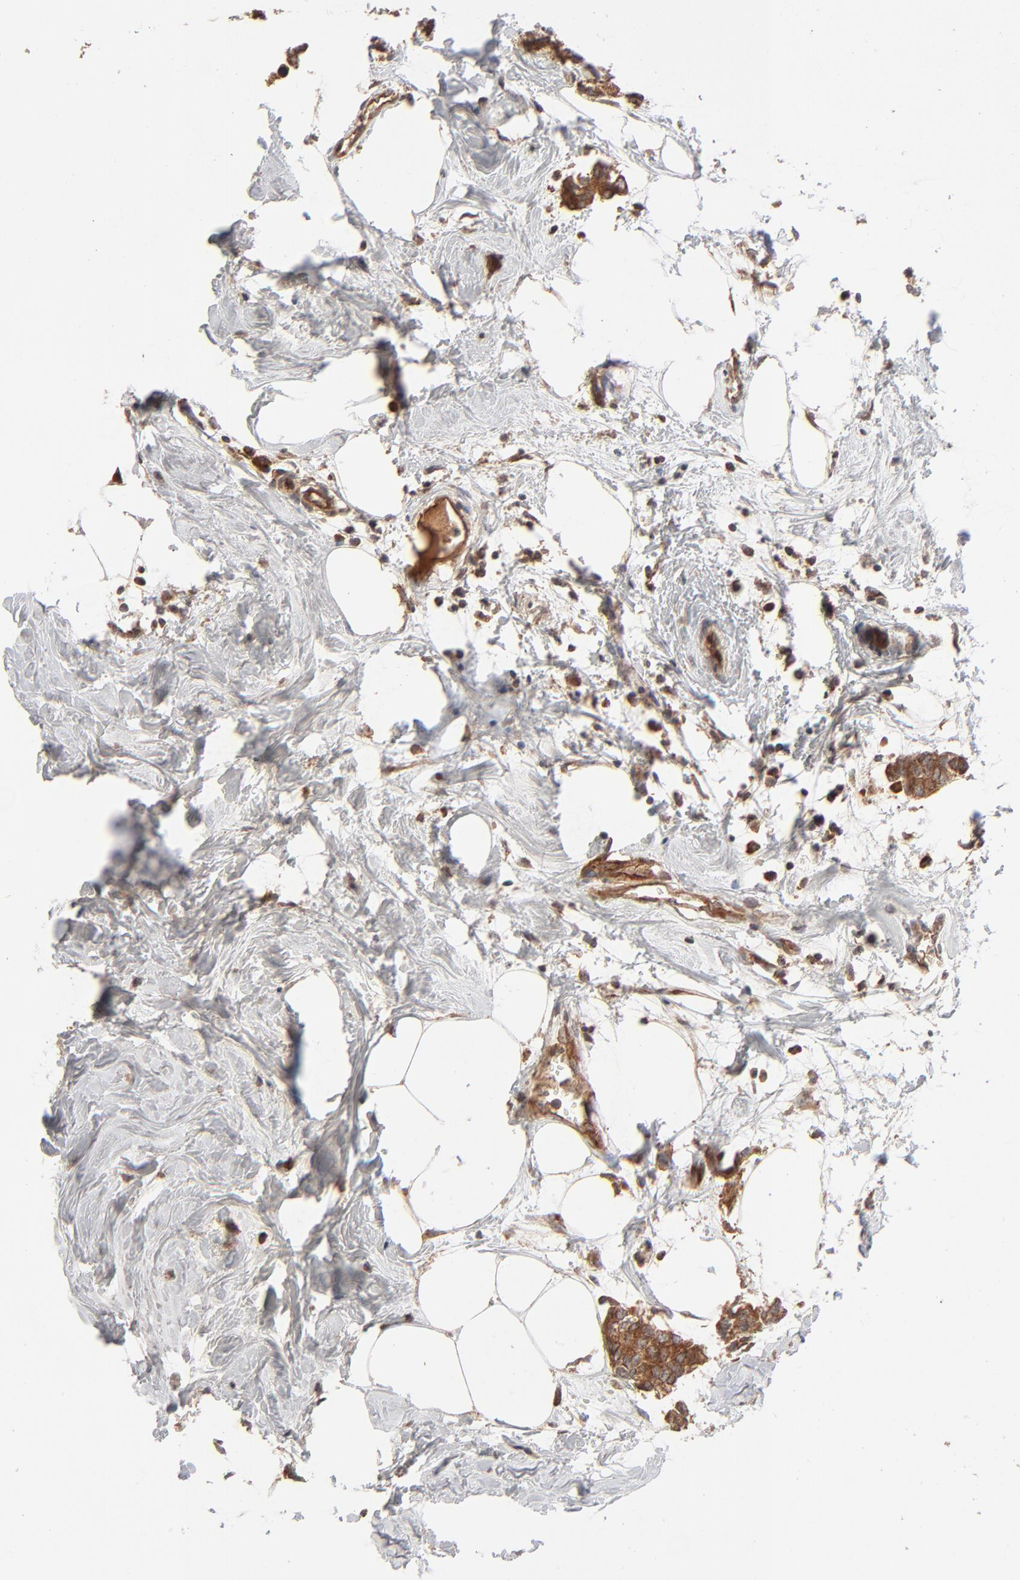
{"staining": {"intensity": "strong", "quantity": ">75%", "location": "cytoplasmic/membranous"}, "tissue": "breast cancer", "cell_type": "Tumor cells", "image_type": "cancer", "snomed": [{"axis": "morphology", "description": "Duct carcinoma"}, {"axis": "topography", "description": "Breast"}], "caption": "Immunohistochemical staining of breast cancer displays strong cytoplasmic/membranous protein staining in approximately >75% of tumor cells.", "gene": "ABLIM3", "patient": {"sex": "female", "age": 84}}